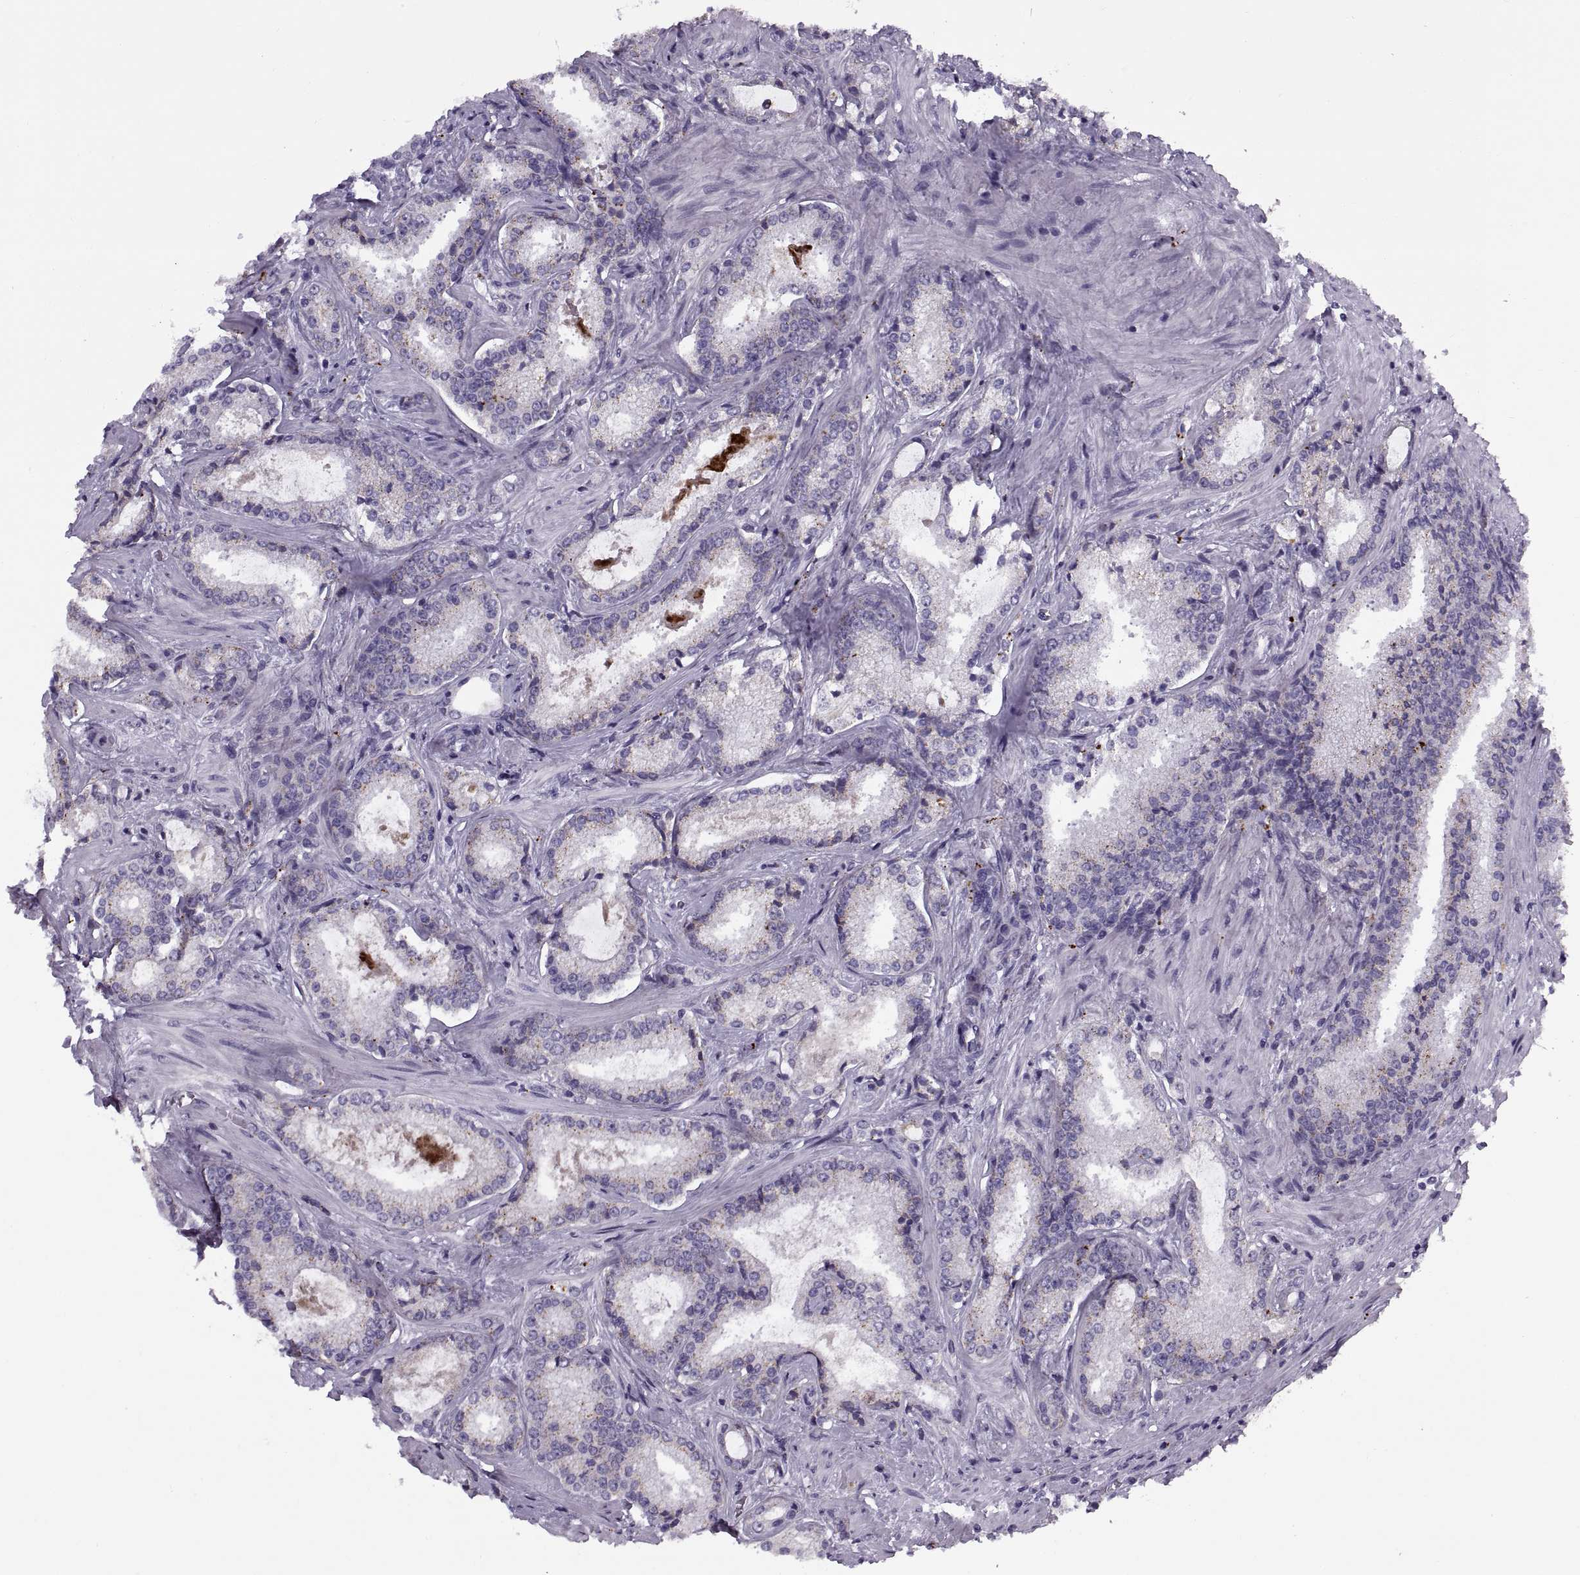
{"staining": {"intensity": "negative", "quantity": "none", "location": "none"}, "tissue": "prostate cancer", "cell_type": "Tumor cells", "image_type": "cancer", "snomed": [{"axis": "morphology", "description": "Adenocarcinoma, Low grade"}, {"axis": "topography", "description": "Prostate"}], "caption": "Human prostate cancer stained for a protein using IHC demonstrates no expression in tumor cells.", "gene": "CALCR", "patient": {"sex": "male", "age": 56}}